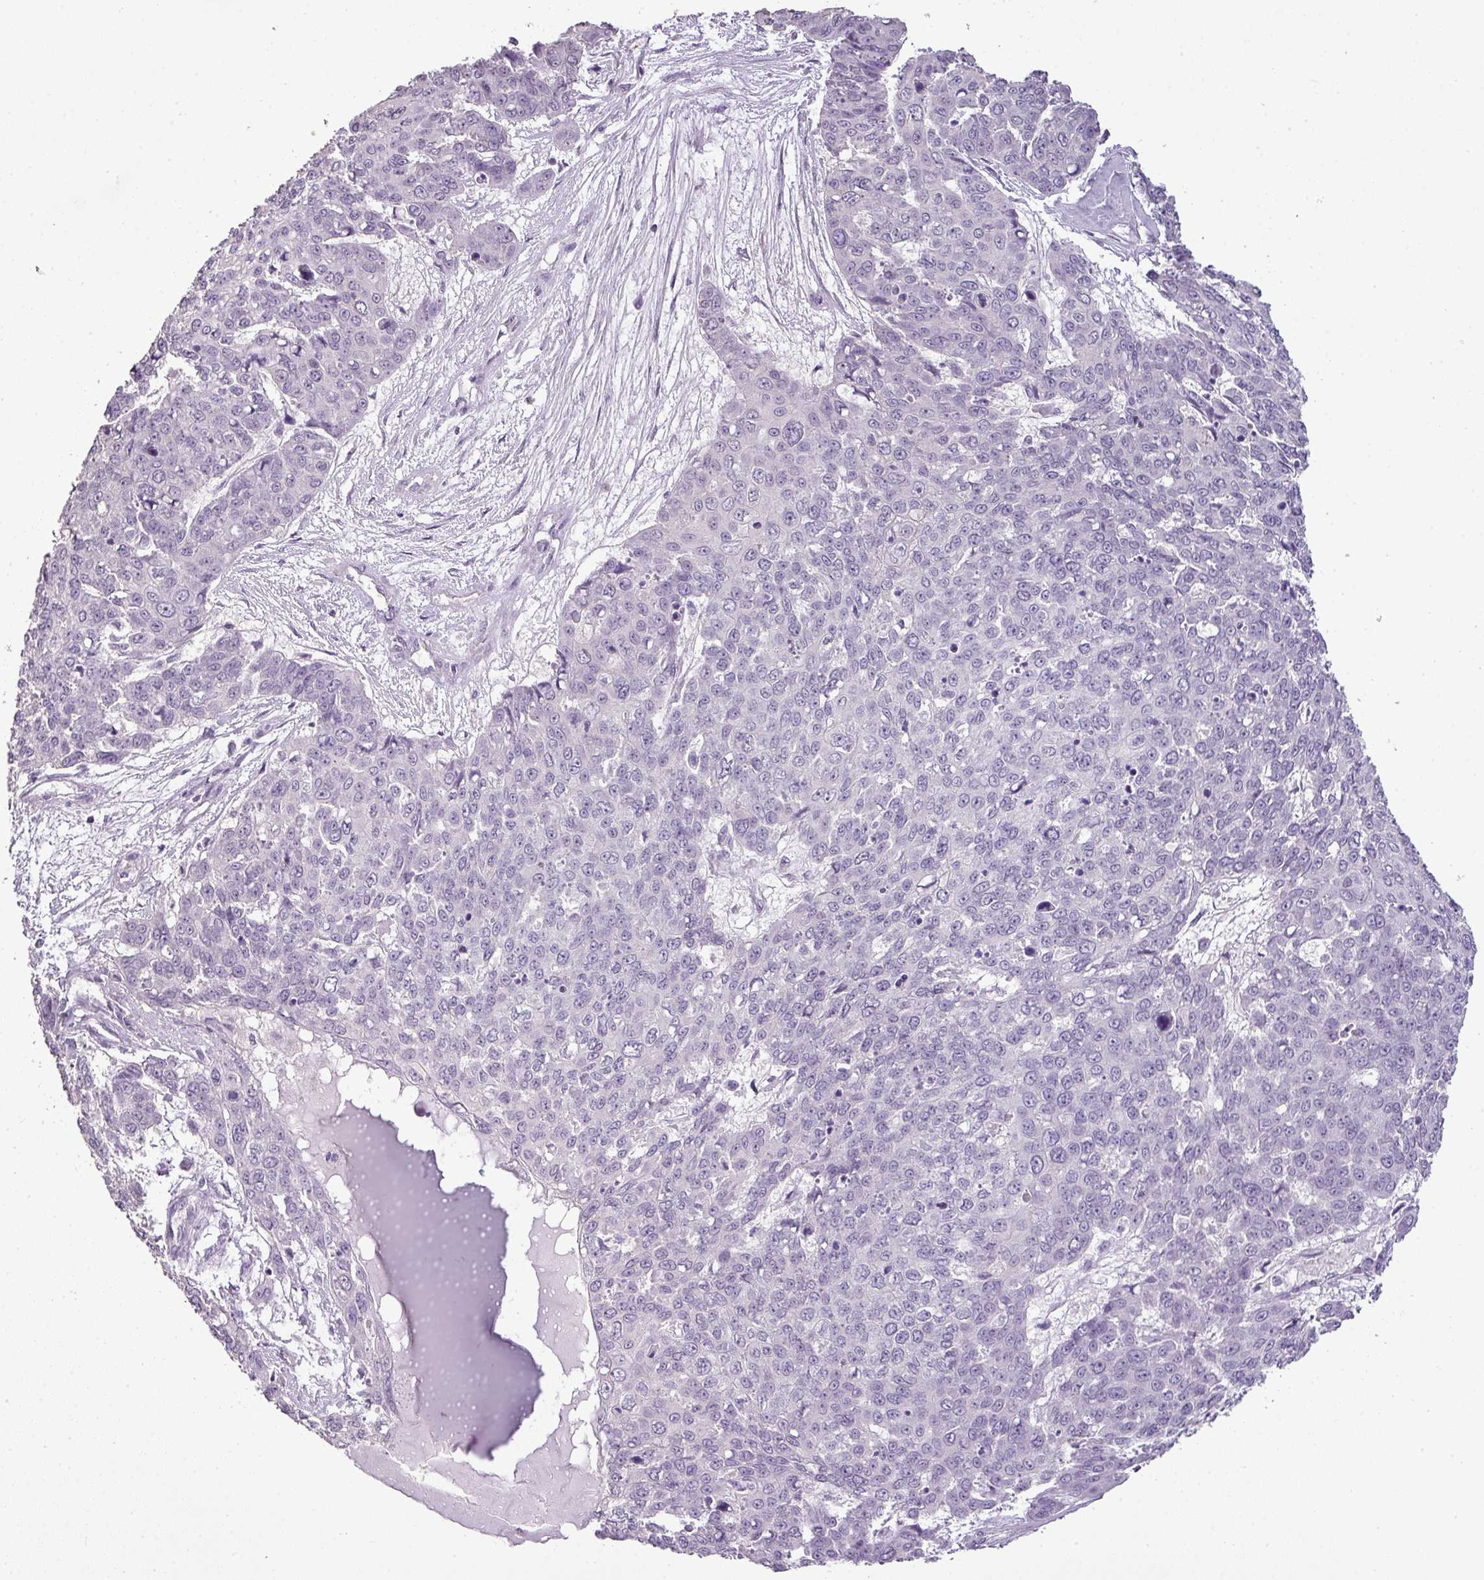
{"staining": {"intensity": "negative", "quantity": "none", "location": "none"}, "tissue": "skin cancer", "cell_type": "Tumor cells", "image_type": "cancer", "snomed": [{"axis": "morphology", "description": "Squamous cell carcinoma, NOS"}, {"axis": "topography", "description": "Skin"}], "caption": "DAB immunohistochemical staining of skin squamous cell carcinoma shows no significant expression in tumor cells.", "gene": "LY9", "patient": {"sex": "male", "age": 71}}